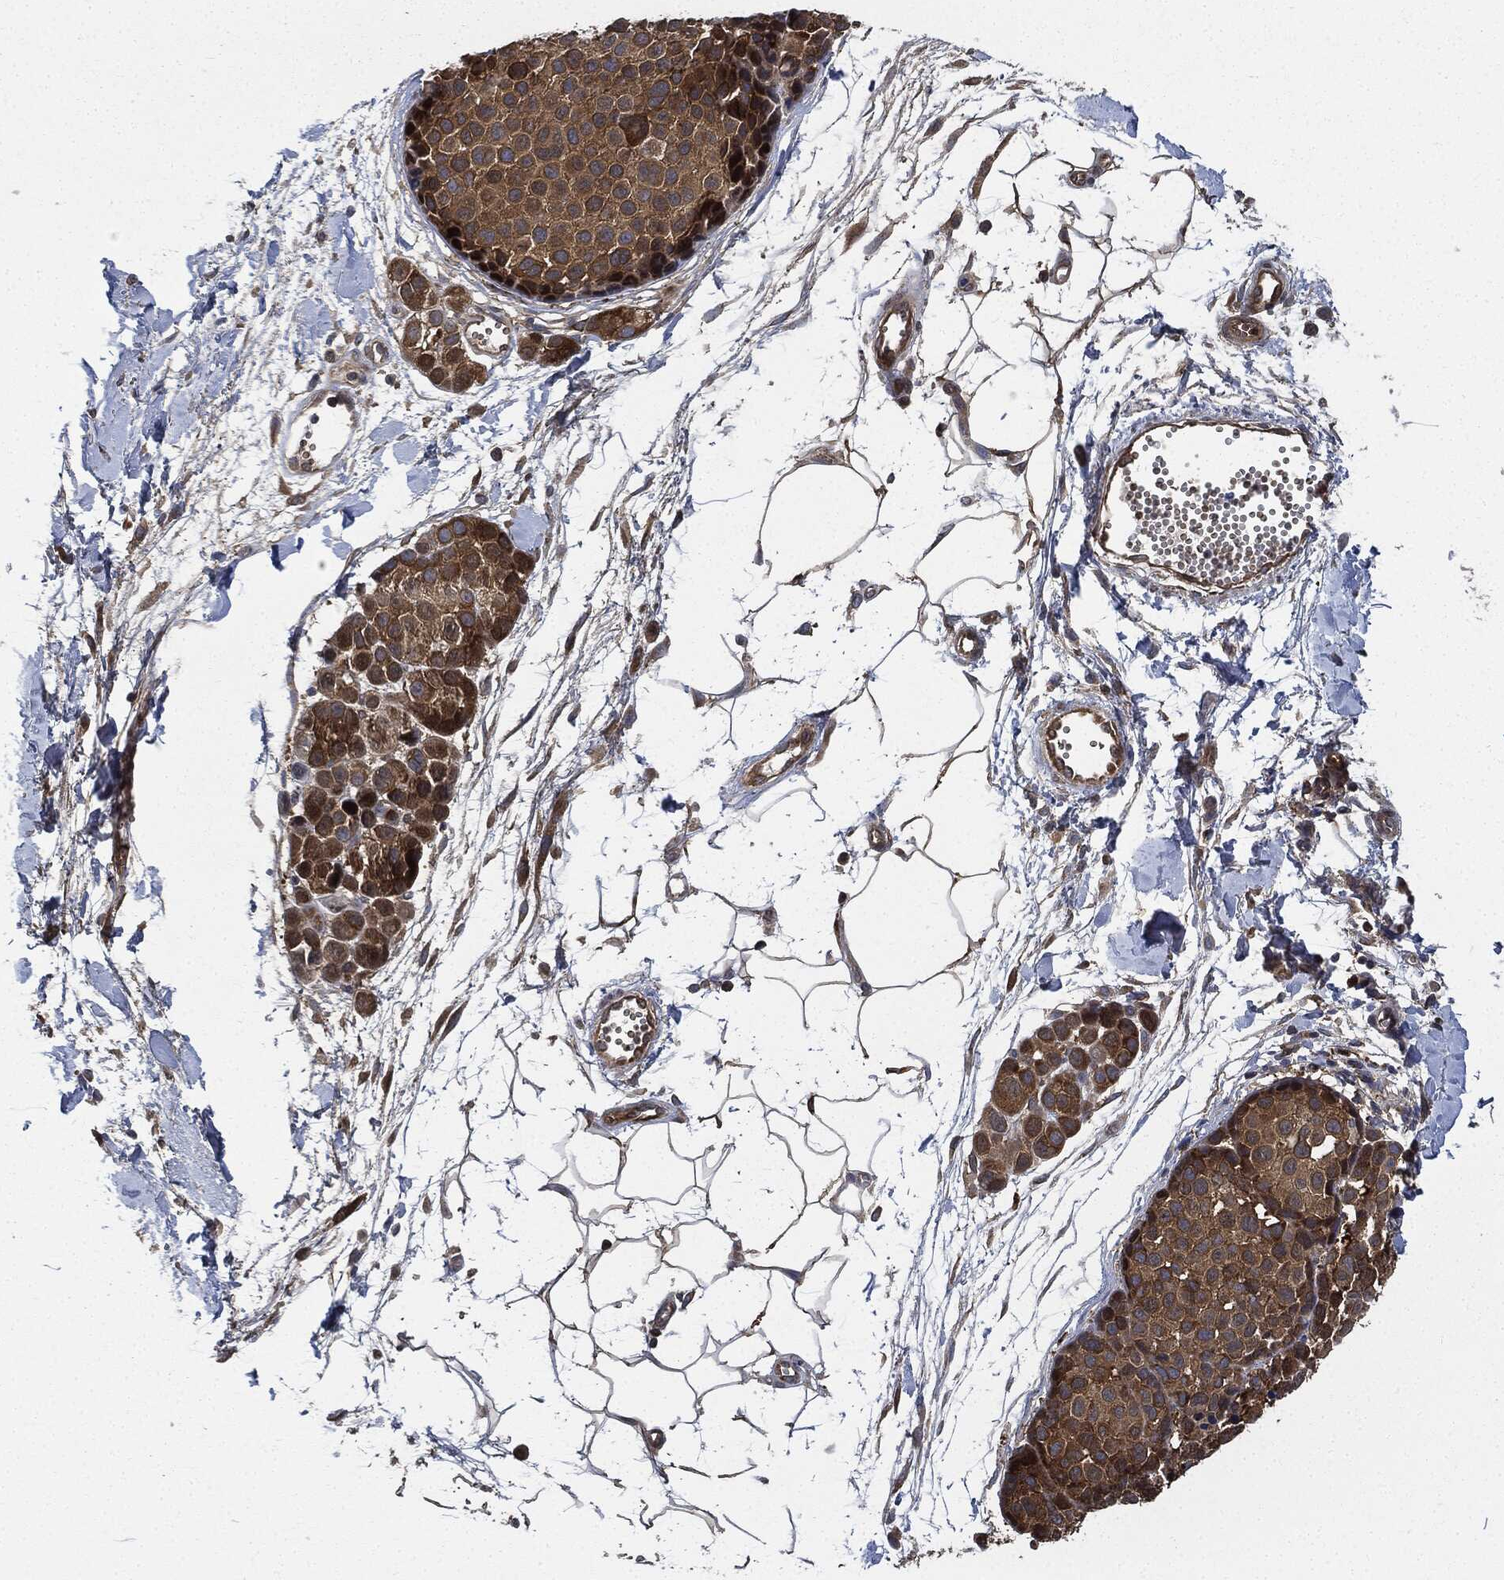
{"staining": {"intensity": "moderate", "quantity": ">75%", "location": "cytoplasmic/membranous"}, "tissue": "melanoma", "cell_type": "Tumor cells", "image_type": "cancer", "snomed": [{"axis": "morphology", "description": "Malignant melanoma, NOS"}, {"axis": "topography", "description": "Skin"}], "caption": "Malignant melanoma stained with immunohistochemistry displays moderate cytoplasmic/membranous positivity in about >75% of tumor cells.", "gene": "PRDX2", "patient": {"sex": "female", "age": 86}}